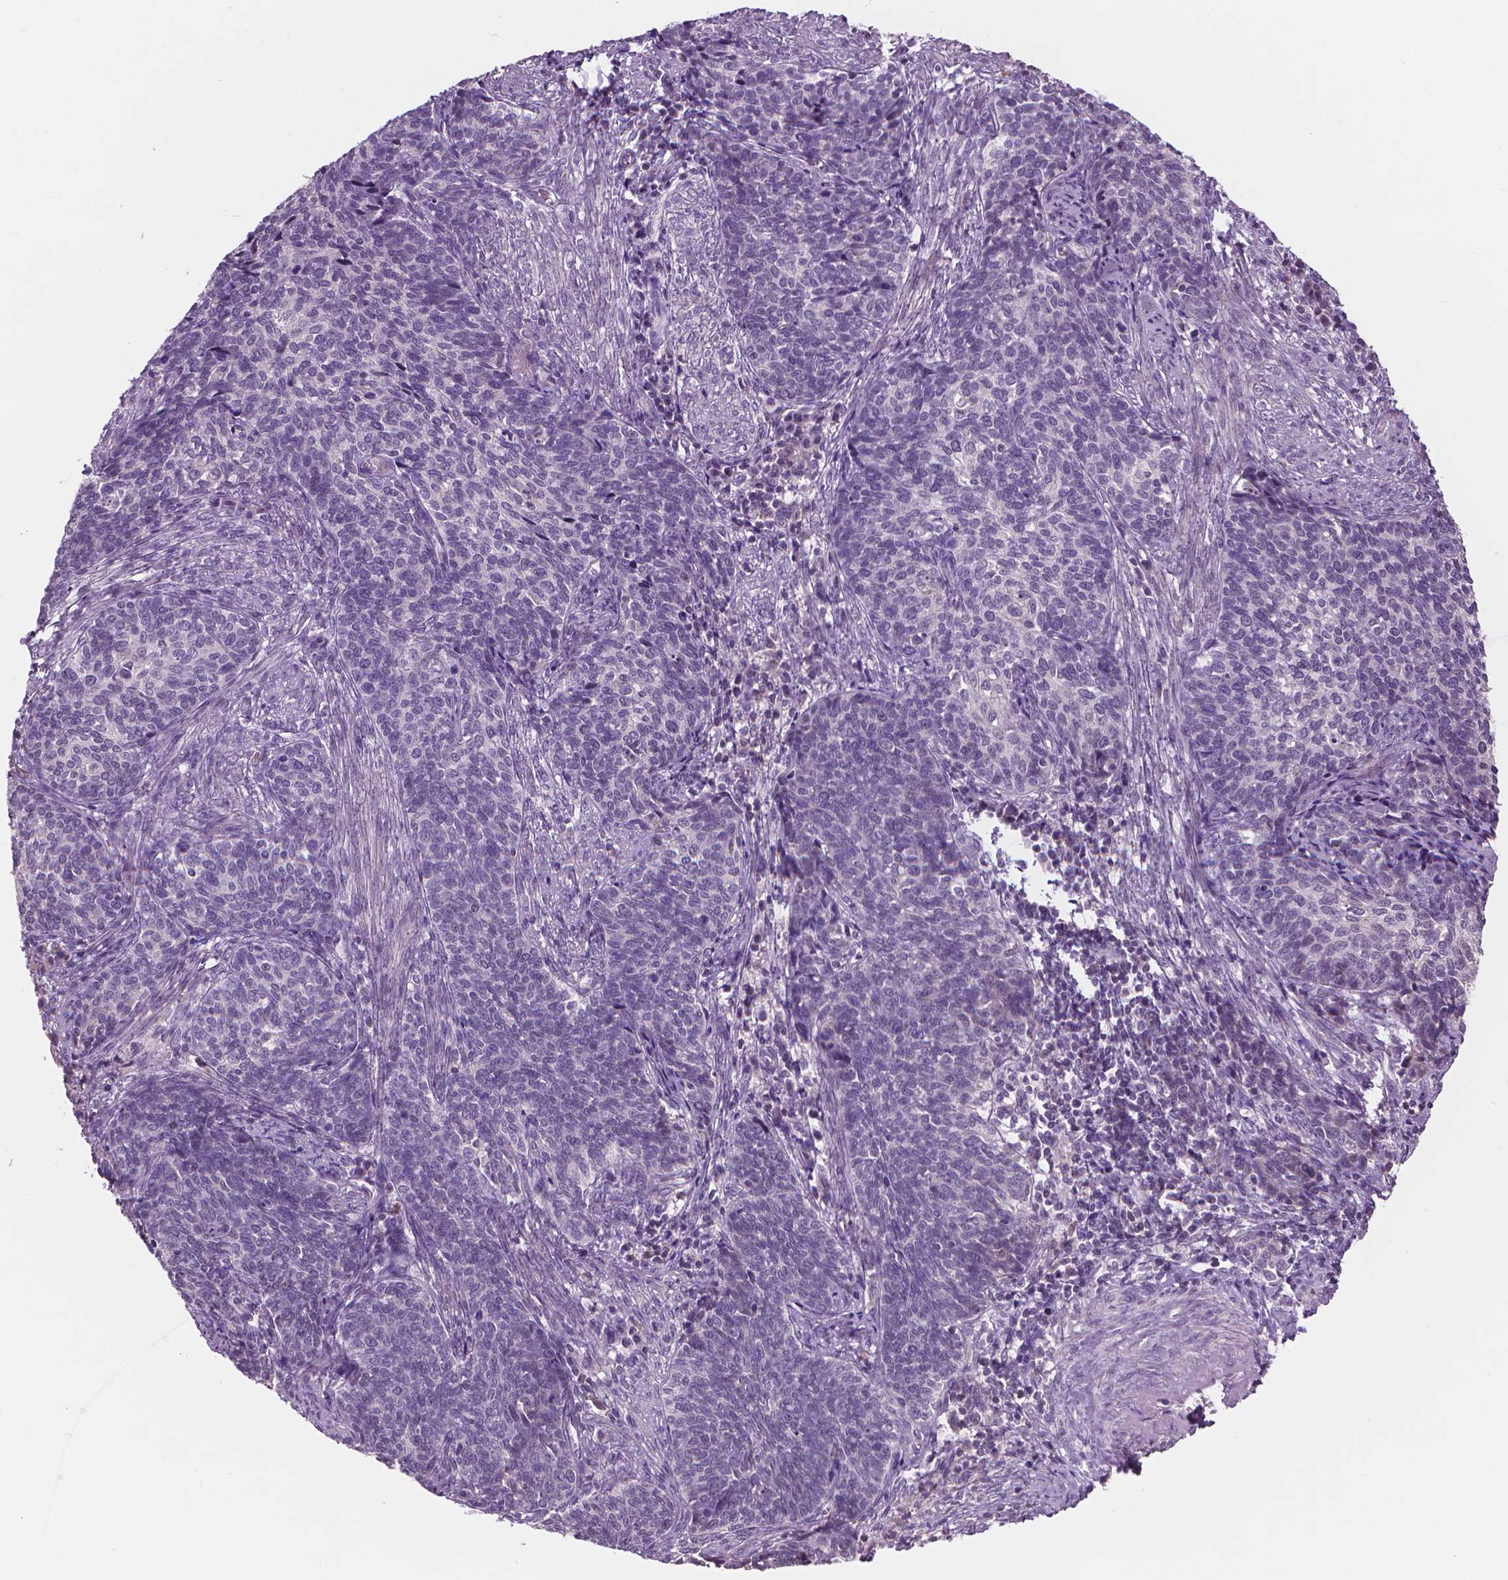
{"staining": {"intensity": "negative", "quantity": "none", "location": "none"}, "tissue": "cervical cancer", "cell_type": "Tumor cells", "image_type": "cancer", "snomed": [{"axis": "morphology", "description": "Squamous cell carcinoma, NOS"}, {"axis": "topography", "description": "Cervix"}], "caption": "IHC micrograph of human cervical squamous cell carcinoma stained for a protein (brown), which demonstrates no positivity in tumor cells.", "gene": "SAXO2", "patient": {"sex": "female", "age": 39}}